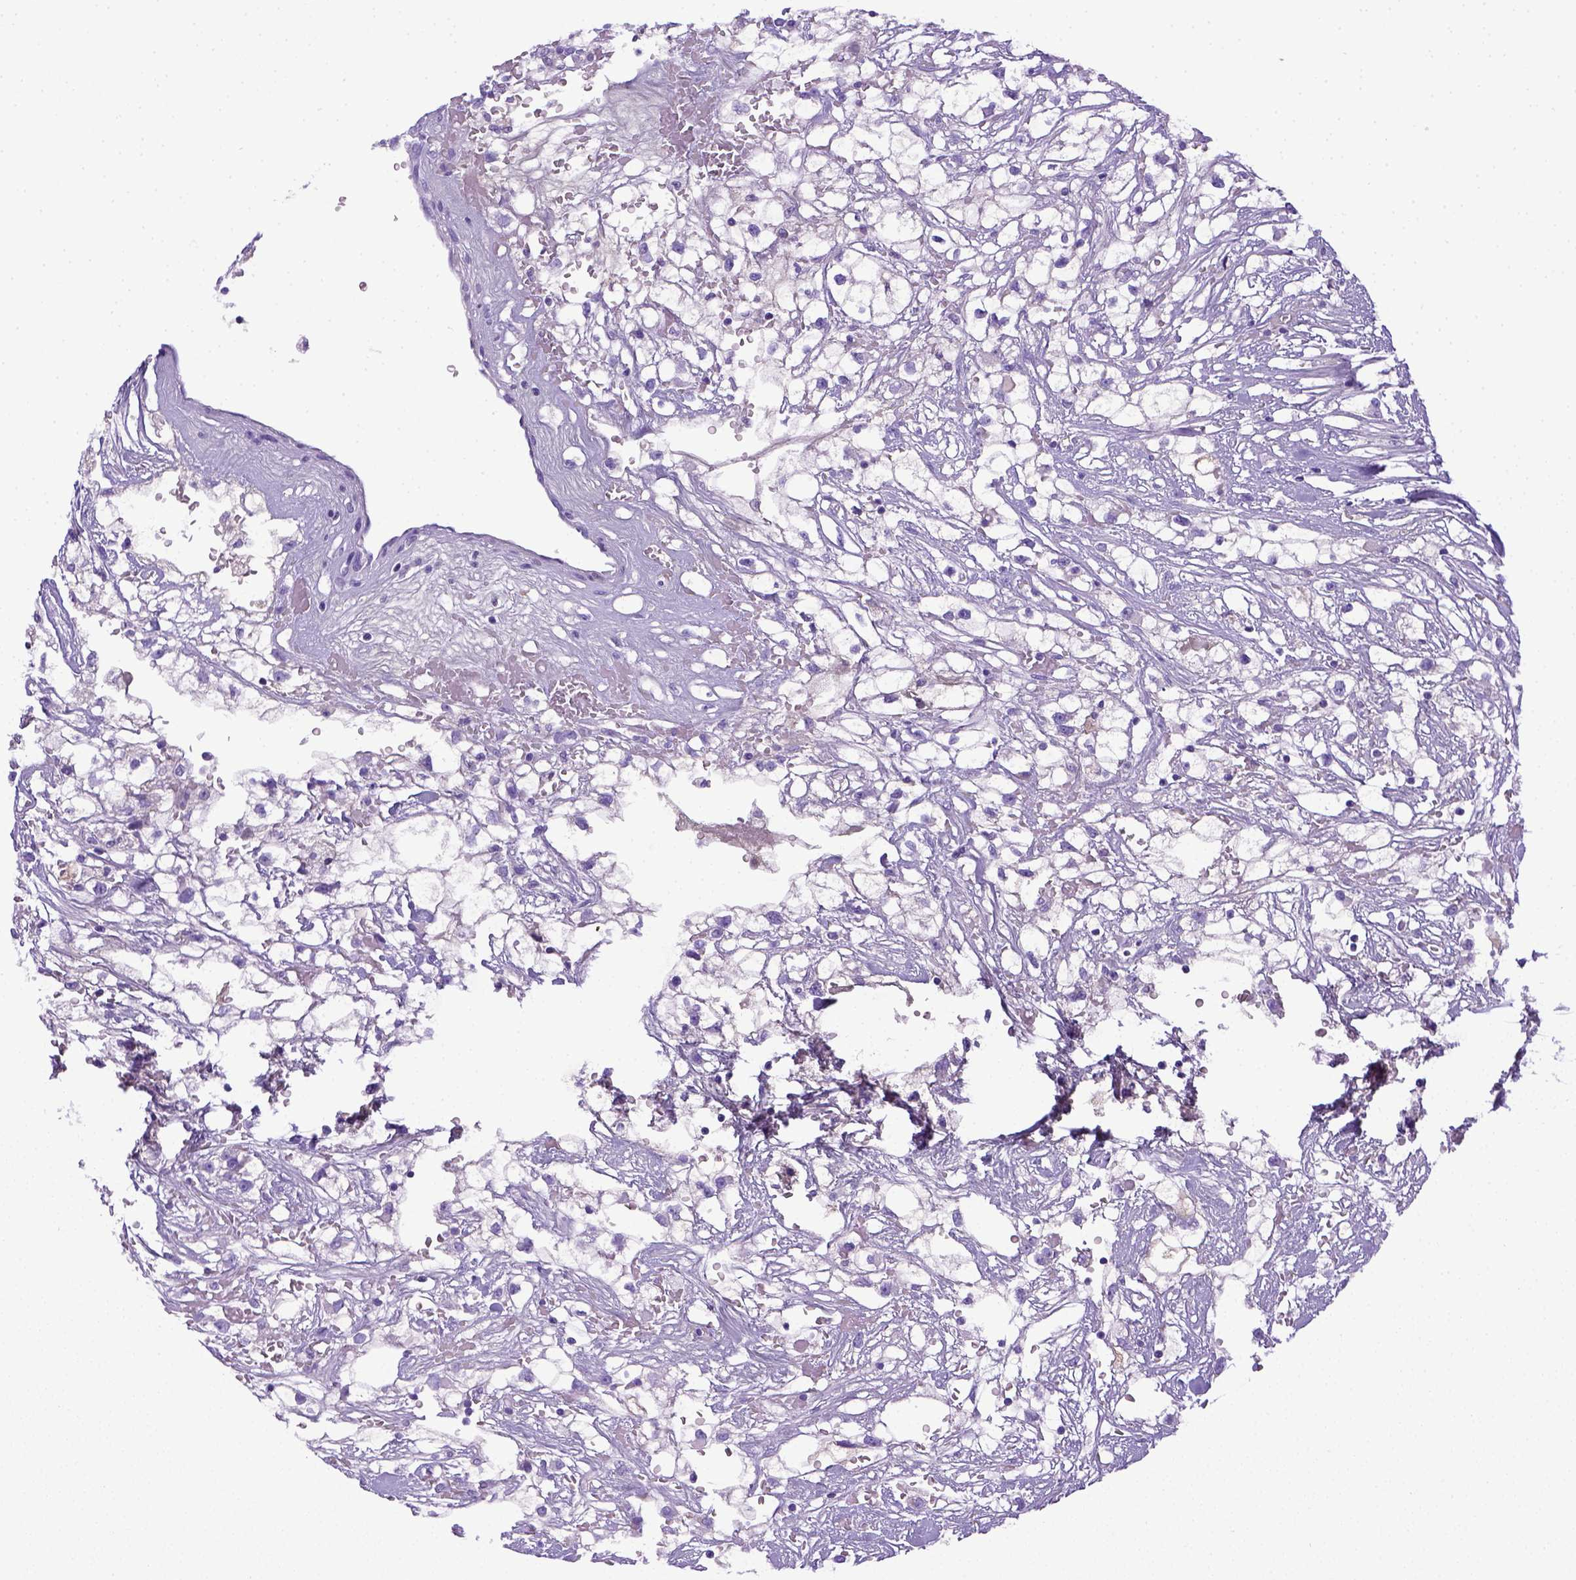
{"staining": {"intensity": "negative", "quantity": "none", "location": "none"}, "tissue": "renal cancer", "cell_type": "Tumor cells", "image_type": "cancer", "snomed": [{"axis": "morphology", "description": "Adenocarcinoma, NOS"}, {"axis": "topography", "description": "Kidney"}], "caption": "Tumor cells are negative for protein expression in human renal cancer.", "gene": "ITIH4", "patient": {"sex": "male", "age": 59}}